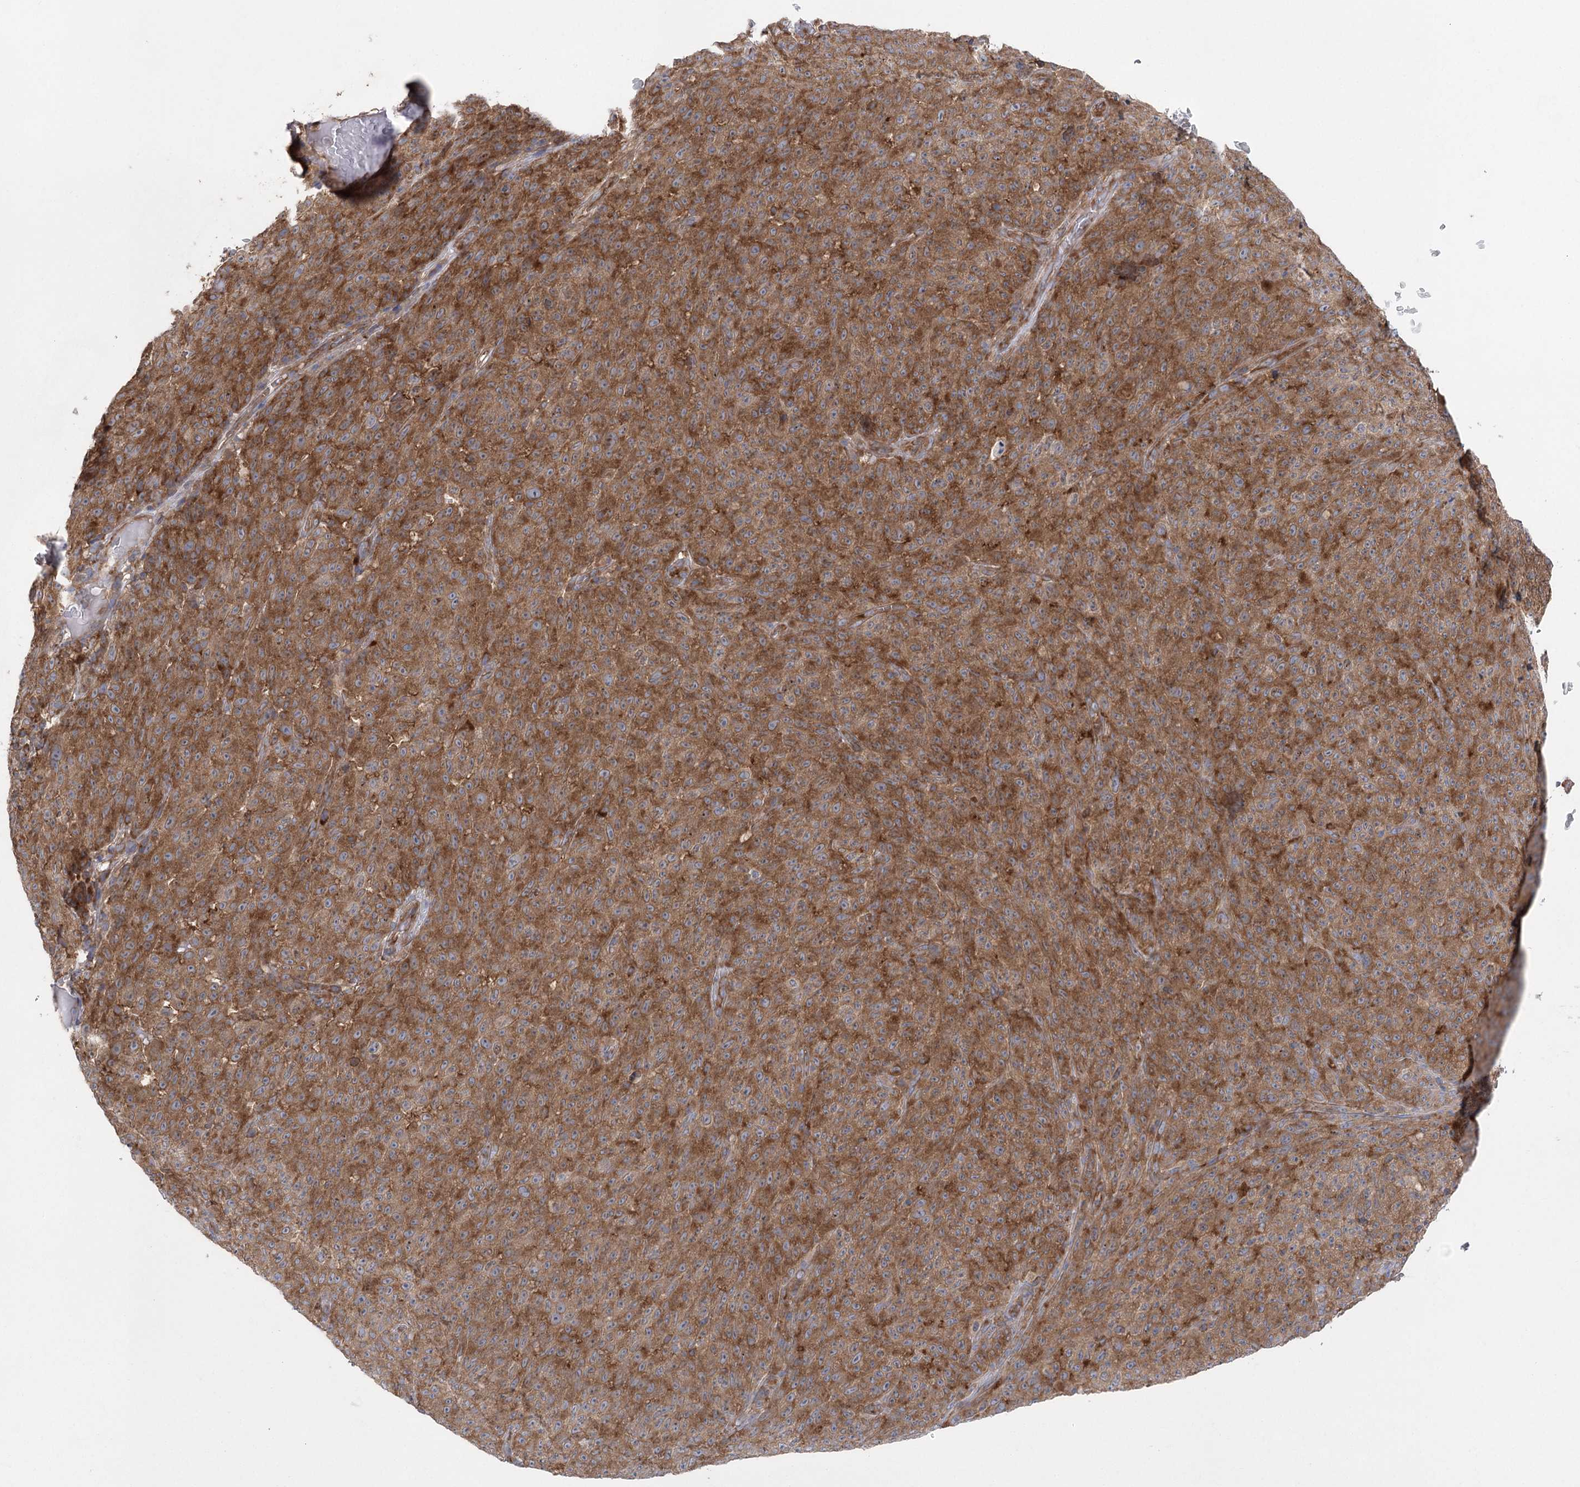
{"staining": {"intensity": "moderate", "quantity": ">75%", "location": "cytoplasmic/membranous"}, "tissue": "melanoma", "cell_type": "Tumor cells", "image_type": "cancer", "snomed": [{"axis": "morphology", "description": "Malignant melanoma, NOS"}, {"axis": "topography", "description": "Skin"}], "caption": "Human malignant melanoma stained with a brown dye shows moderate cytoplasmic/membranous positive positivity in about >75% of tumor cells.", "gene": "EIF3A", "patient": {"sex": "female", "age": 82}}